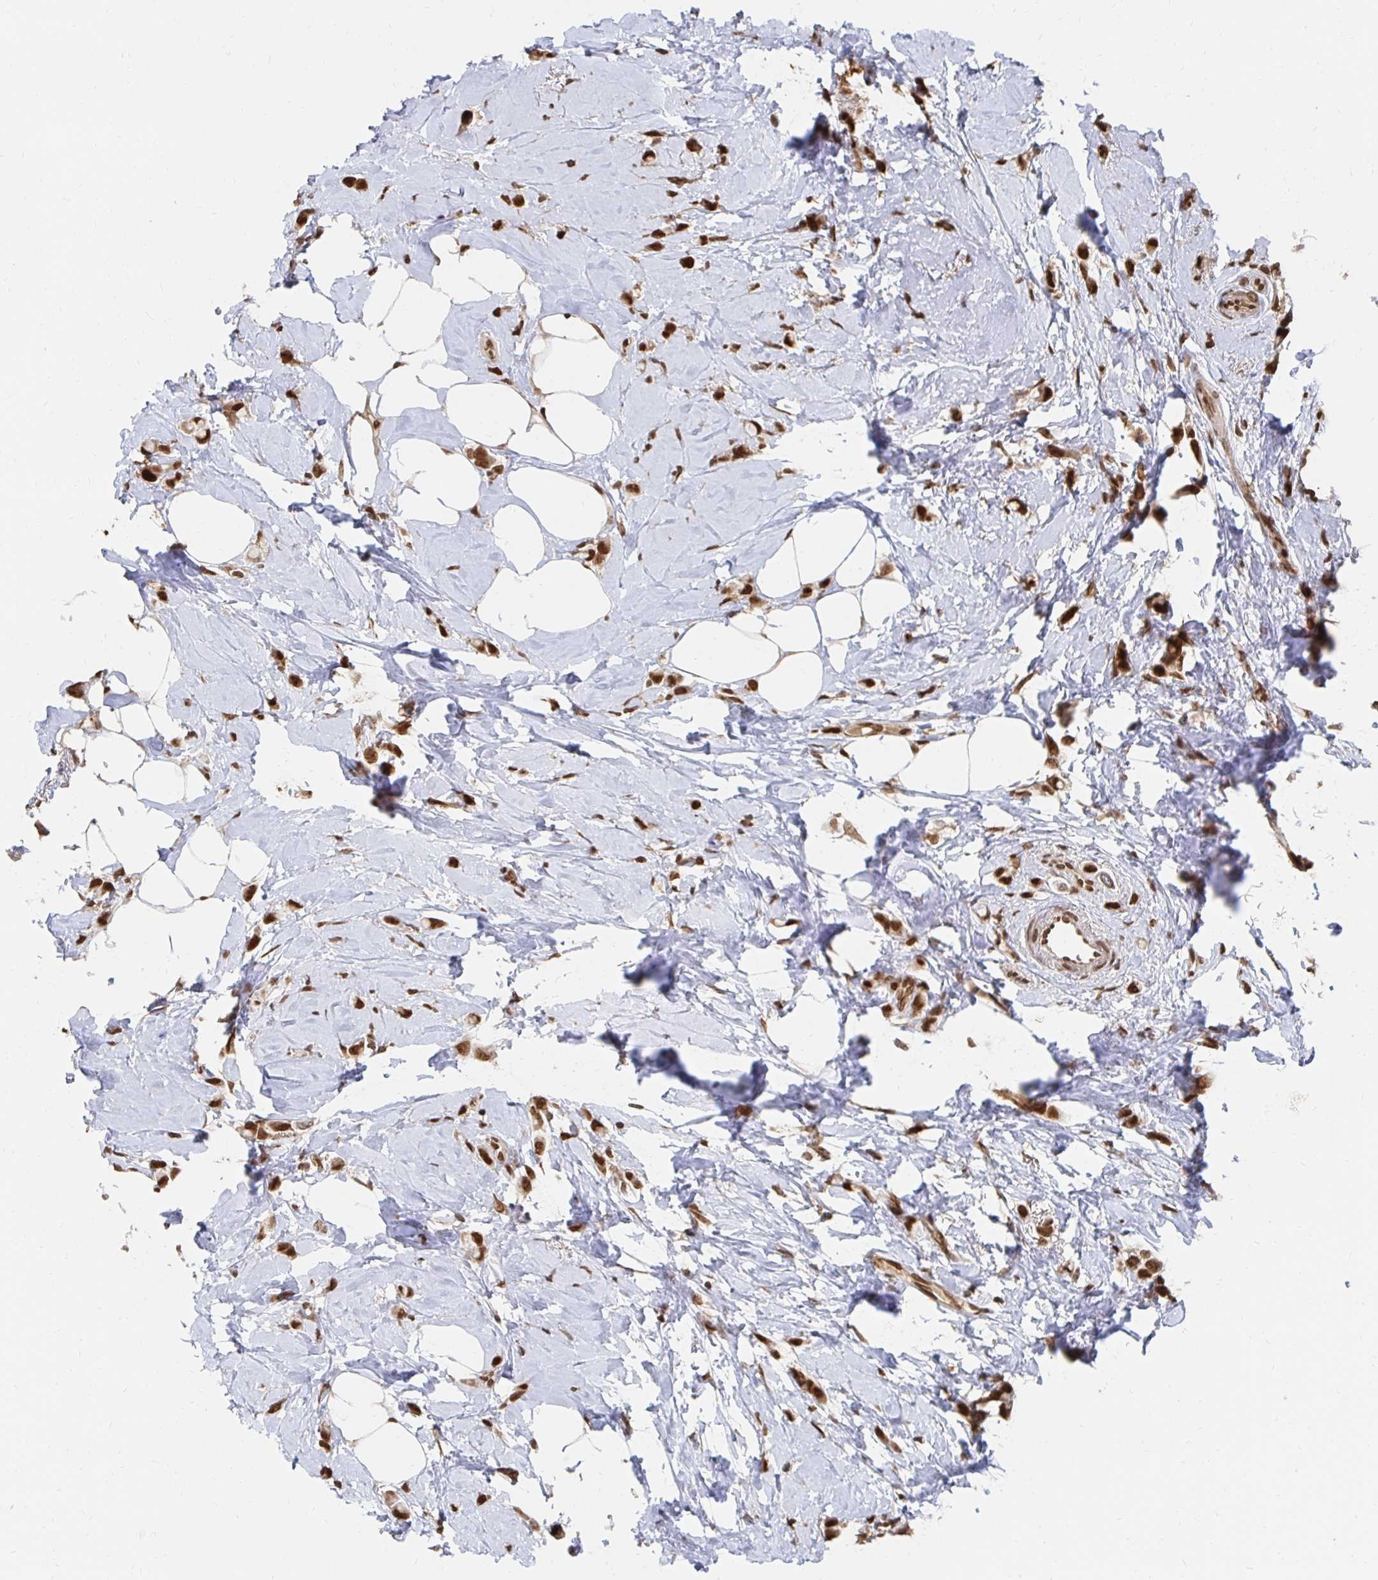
{"staining": {"intensity": "strong", "quantity": ">75%", "location": "nuclear"}, "tissue": "breast cancer", "cell_type": "Tumor cells", "image_type": "cancer", "snomed": [{"axis": "morphology", "description": "Lobular carcinoma"}, {"axis": "topography", "description": "Breast"}], "caption": "Breast cancer stained for a protein (brown) reveals strong nuclear positive positivity in approximately >75% of tumor cells.", "gene": "GTF3C6", "patient": {"sex": "female", "age": 66}}